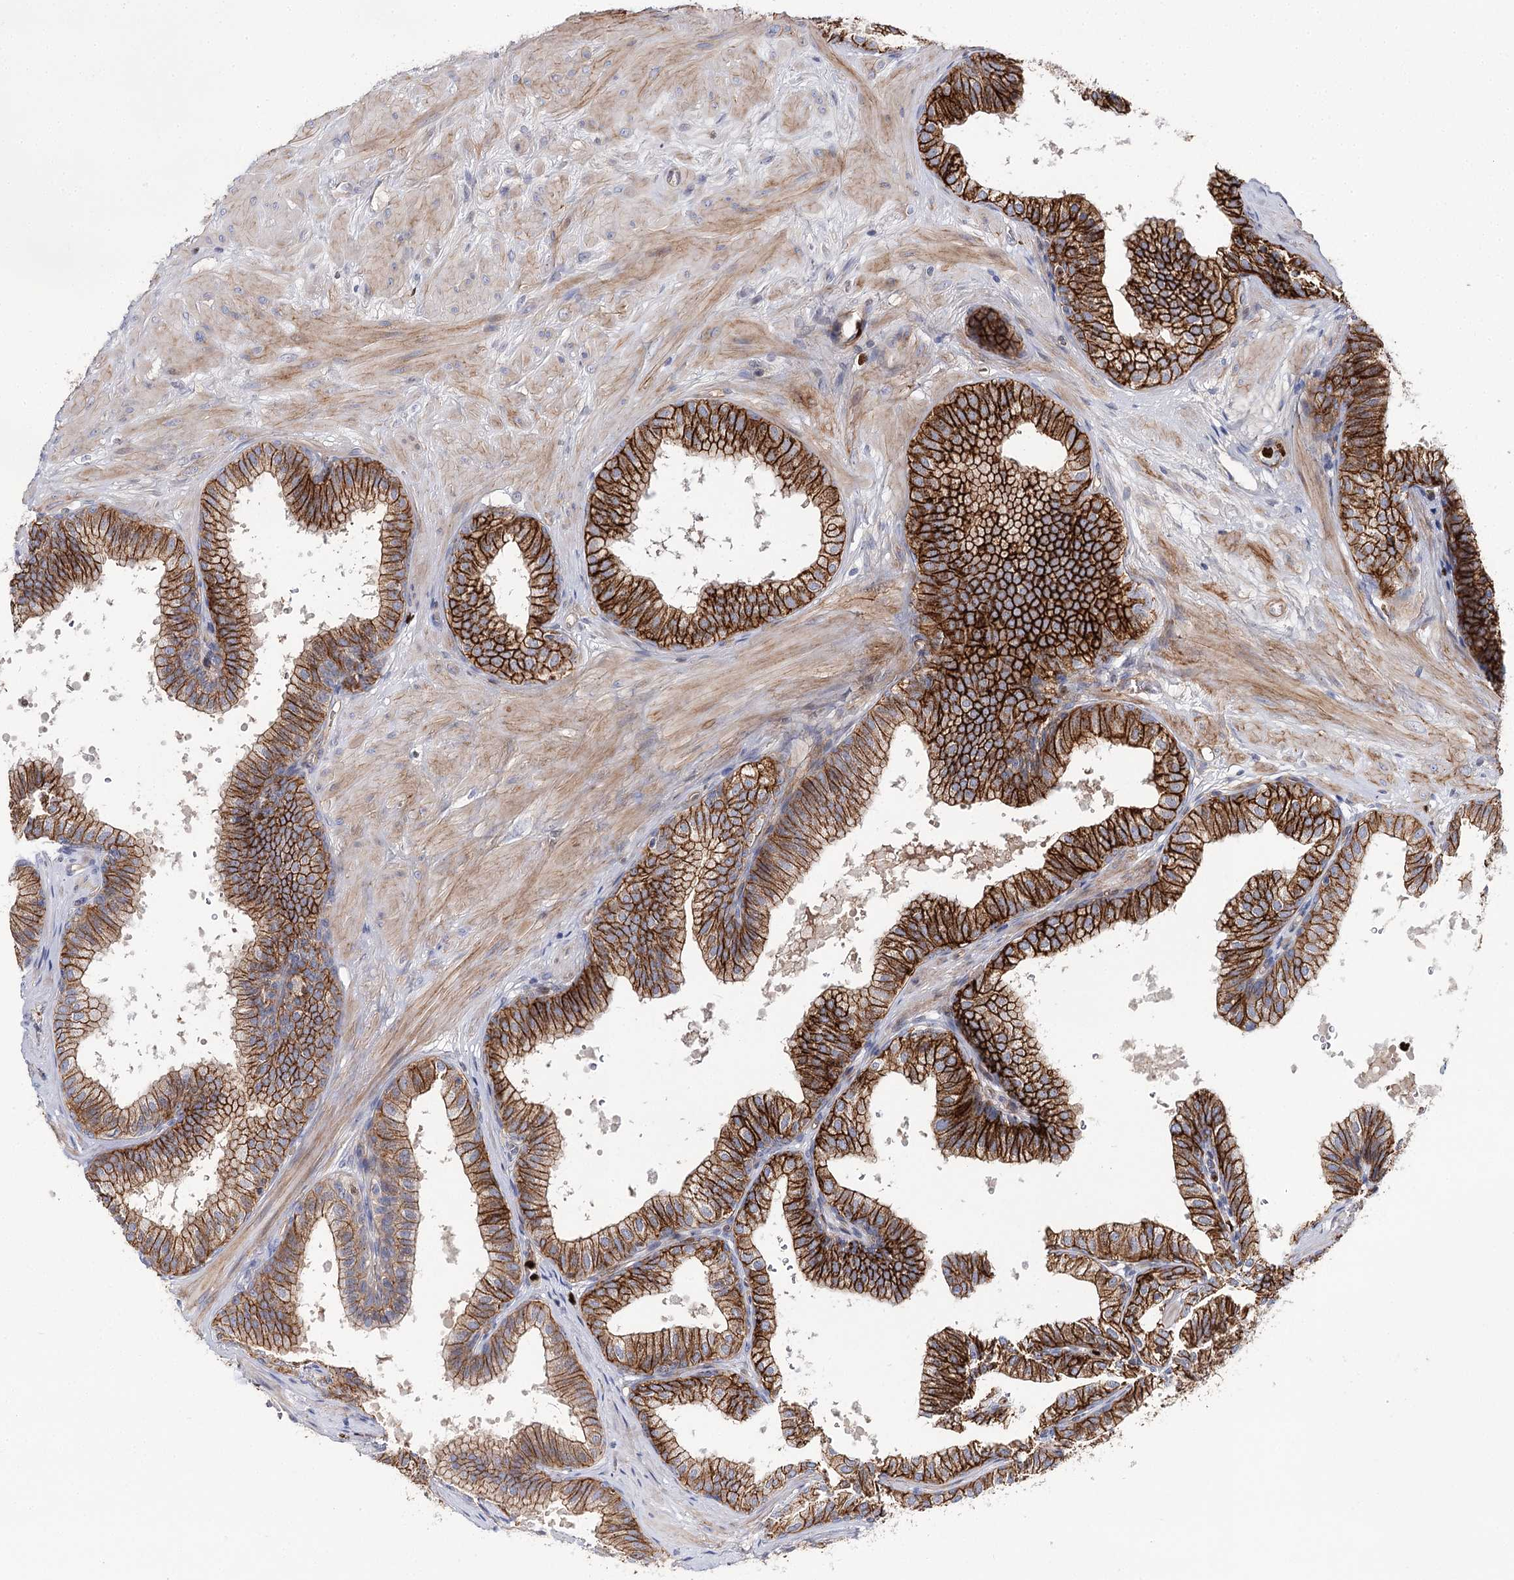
{"staining": {"intensity": "strong", "quantity": ">75%", "location": "cytoplasmic/membranous"}, "tissue": "prostate", "cell_type": "Glandular cells", "image_type": "normal", "snomed": [{"axis": "morphology", "description": "Normal tissue, NOS"}, {"axis": "topography", "description": "Prostate"}], "caption": "Strong cytoplasmic/membranous expression for a protein is appreciated in approximately >75% of glandular cells of normal prostate using immunohistochemistry (IHC).", "gene": "C11orf52", "patient": {"sex": "male", "age": 60}}